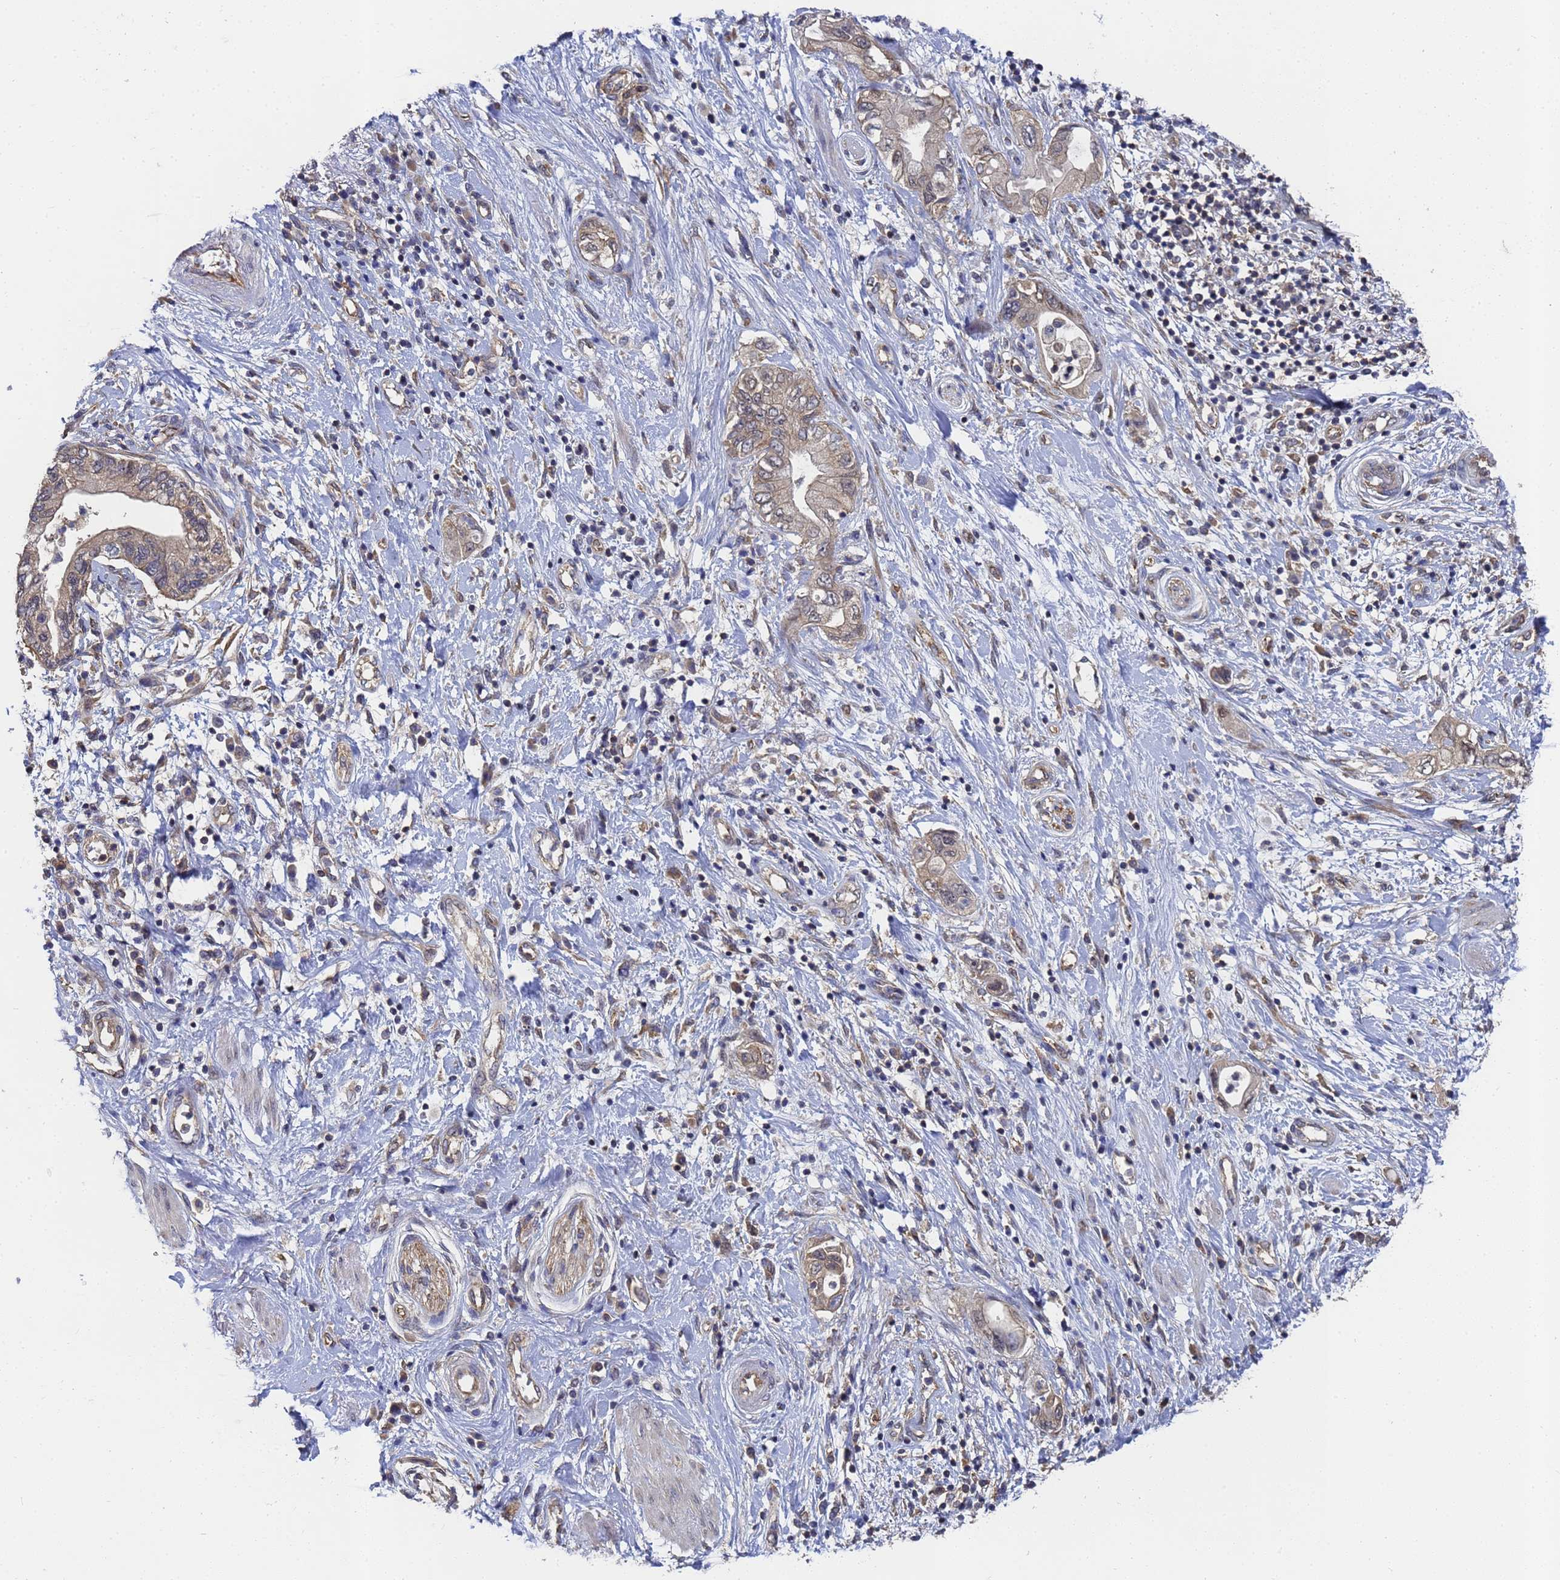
{"staining": {"intensity": "weak", "quantity": ">75%", "location": "cytoplasmic/membranous"}, "tissue": "pancreatic cancer", "cell_type": "Tumor cells", "image_type": "cancer", "snomed": [{"axis": "morphology", "description": "Adenocarcinoma, NOS"}, {"axis": "topography", "description": "Pancreas"}], "caption": "Pancreatic cancer (adenocarcinoma) stained for a protein (brown) demonstrates weak cytoplasmic/membranous positive staining in about >75% of tumor cells.", "gene": "ALS2CL", "patient": {"sex": "female", "age": 73}}